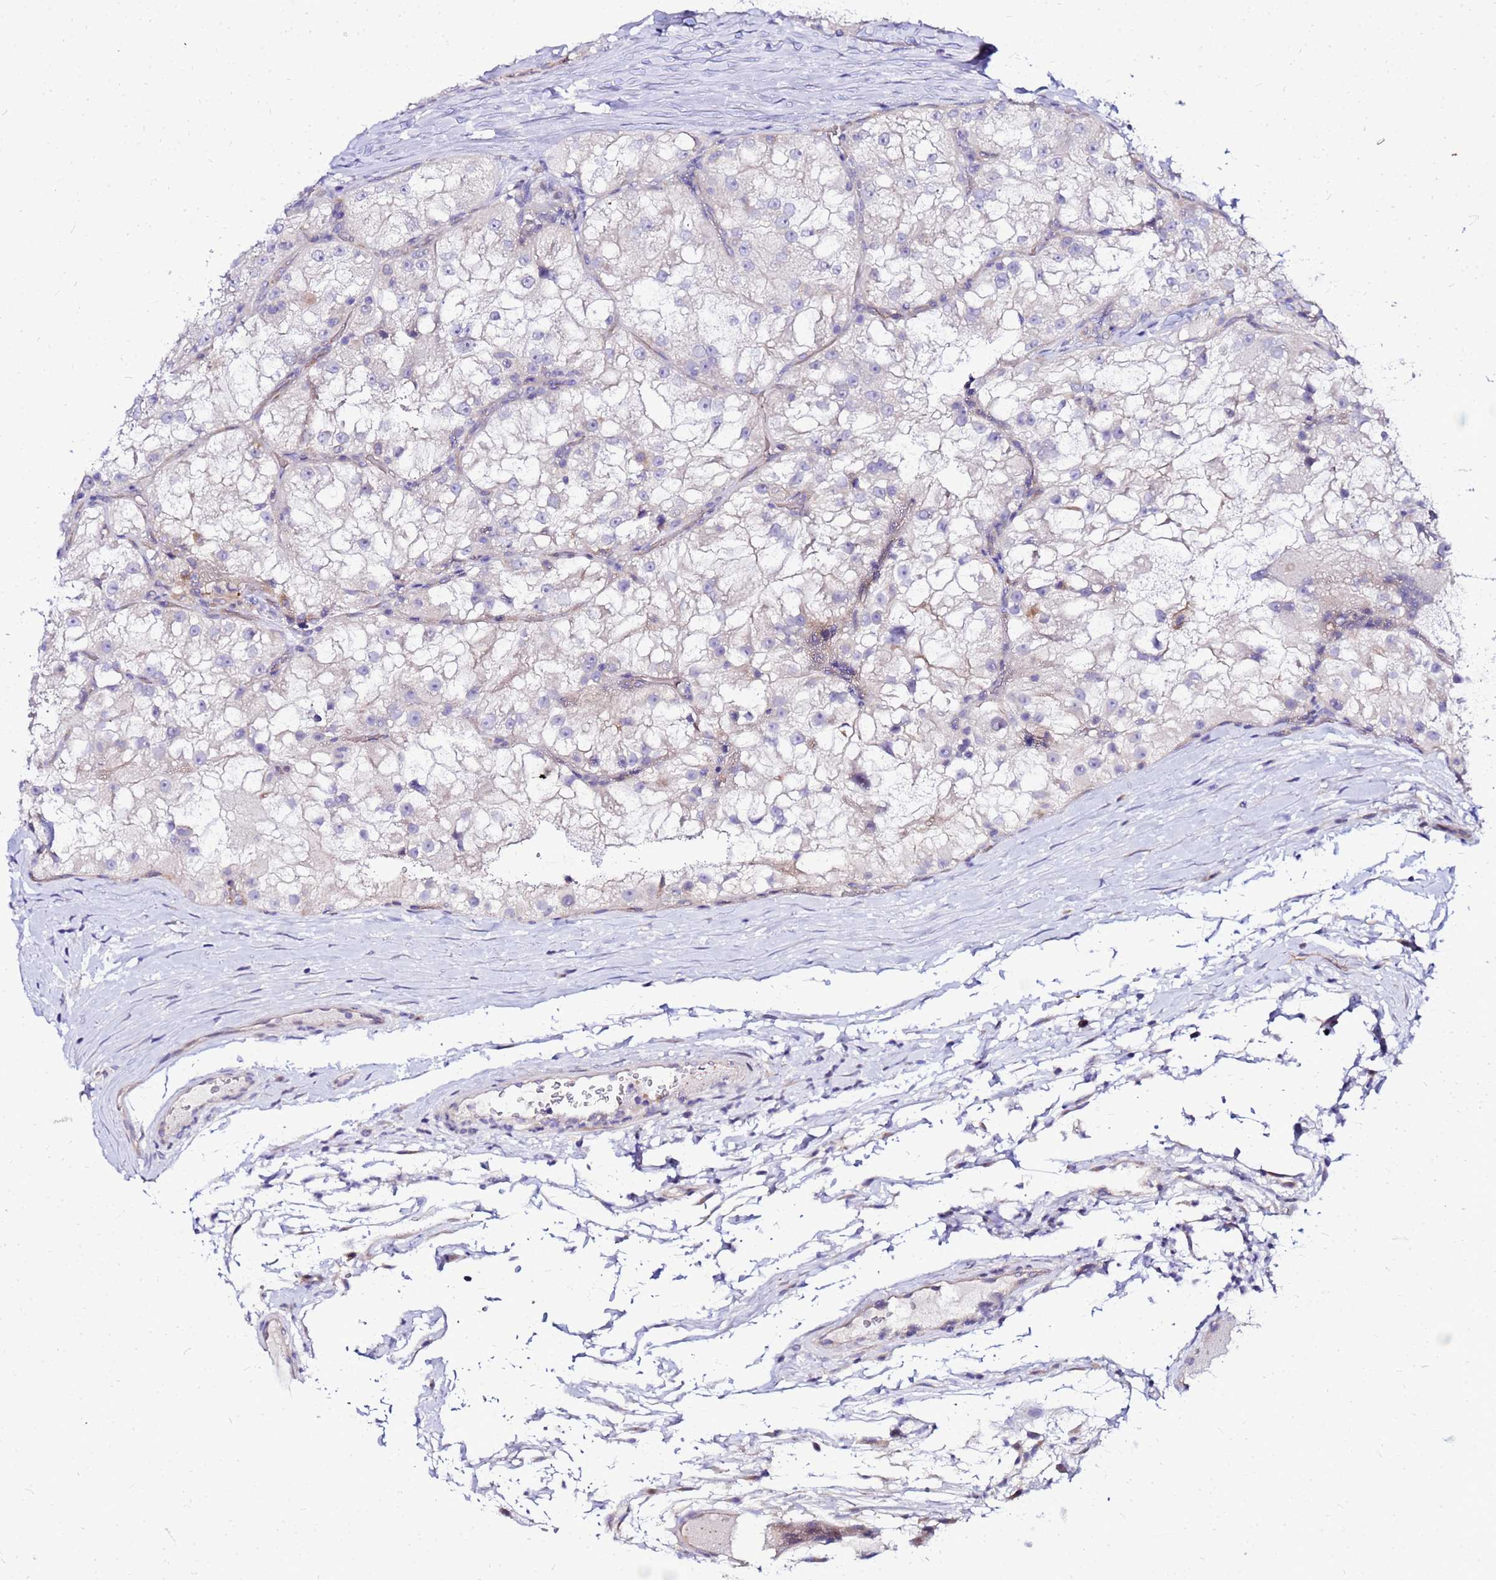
{"staining": {"intensity": "negative", "quantity": "none", "location": "none"}, "tissue": "renal cancer", "cell_type": "Tumor cells", "image_type": "cancer", "snomed": [{"axis": "morphology", "description": "Adenocarcinoma, NOS"}, {"axis": "topography", "description": "Kidney"}], "caption": "The immunohistochemistry (IHC) histopathology image has no significant staining in tumor cells of renal cancer tissue.", "gene": "HERC5", "patient": {"sex": "female", "age": 72}}